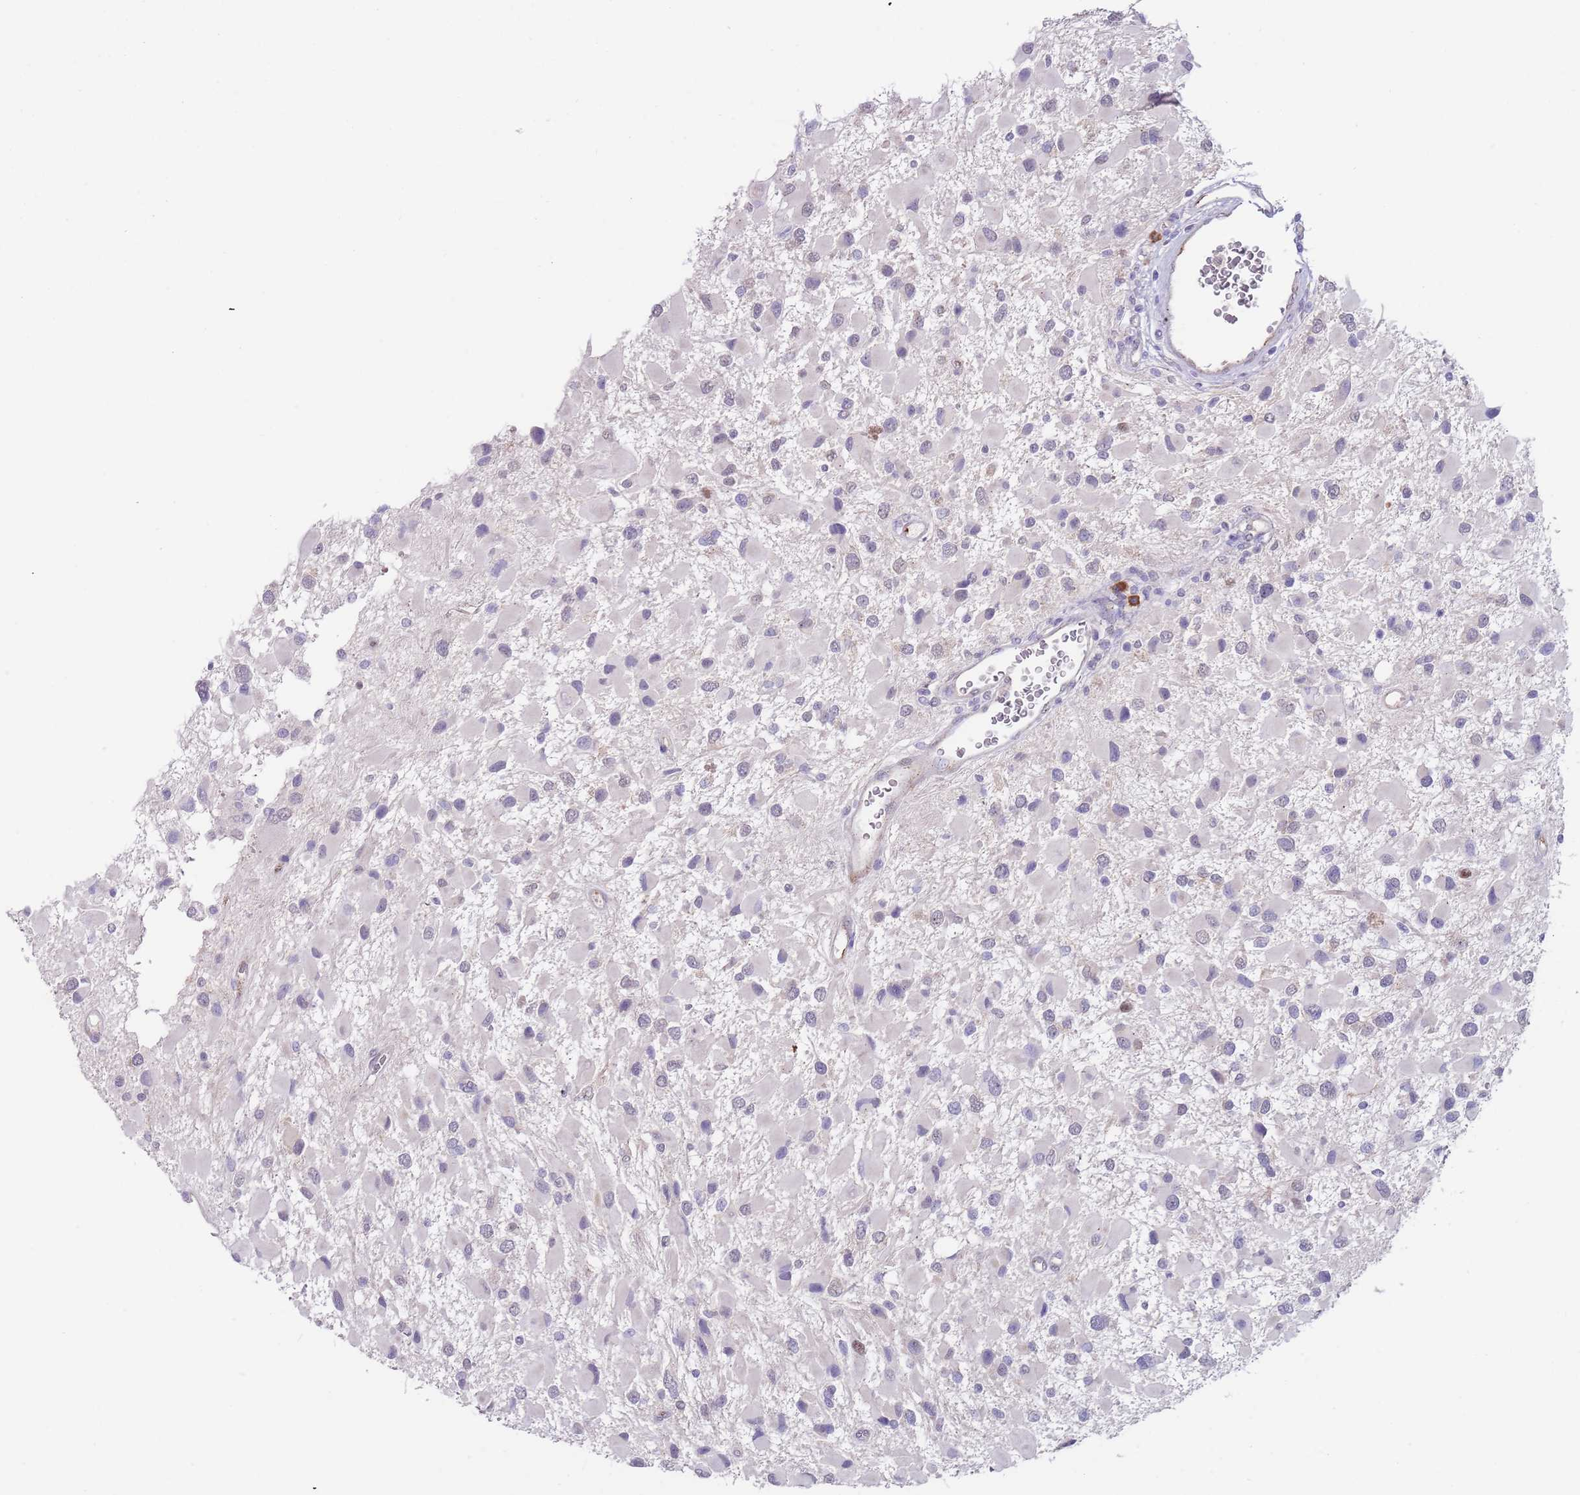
{"staining": {"intensity": "negative", "quantity": "none", "location": "none"}, "tissue": "glioma", "cell_type": "Tumor cells", "image_type": "cancer", "snomed": [{"axis": "morphology", "description": "Glioma, malignant, High grade"}, {"axis": "topography", "description": "Brain"}], "caption": "Immunohistochemistry (IHC) of human glioma displays no staining in tumor cells.", "gene": "TNRC6C", "patient": {"sex": "male", "age": 53}}